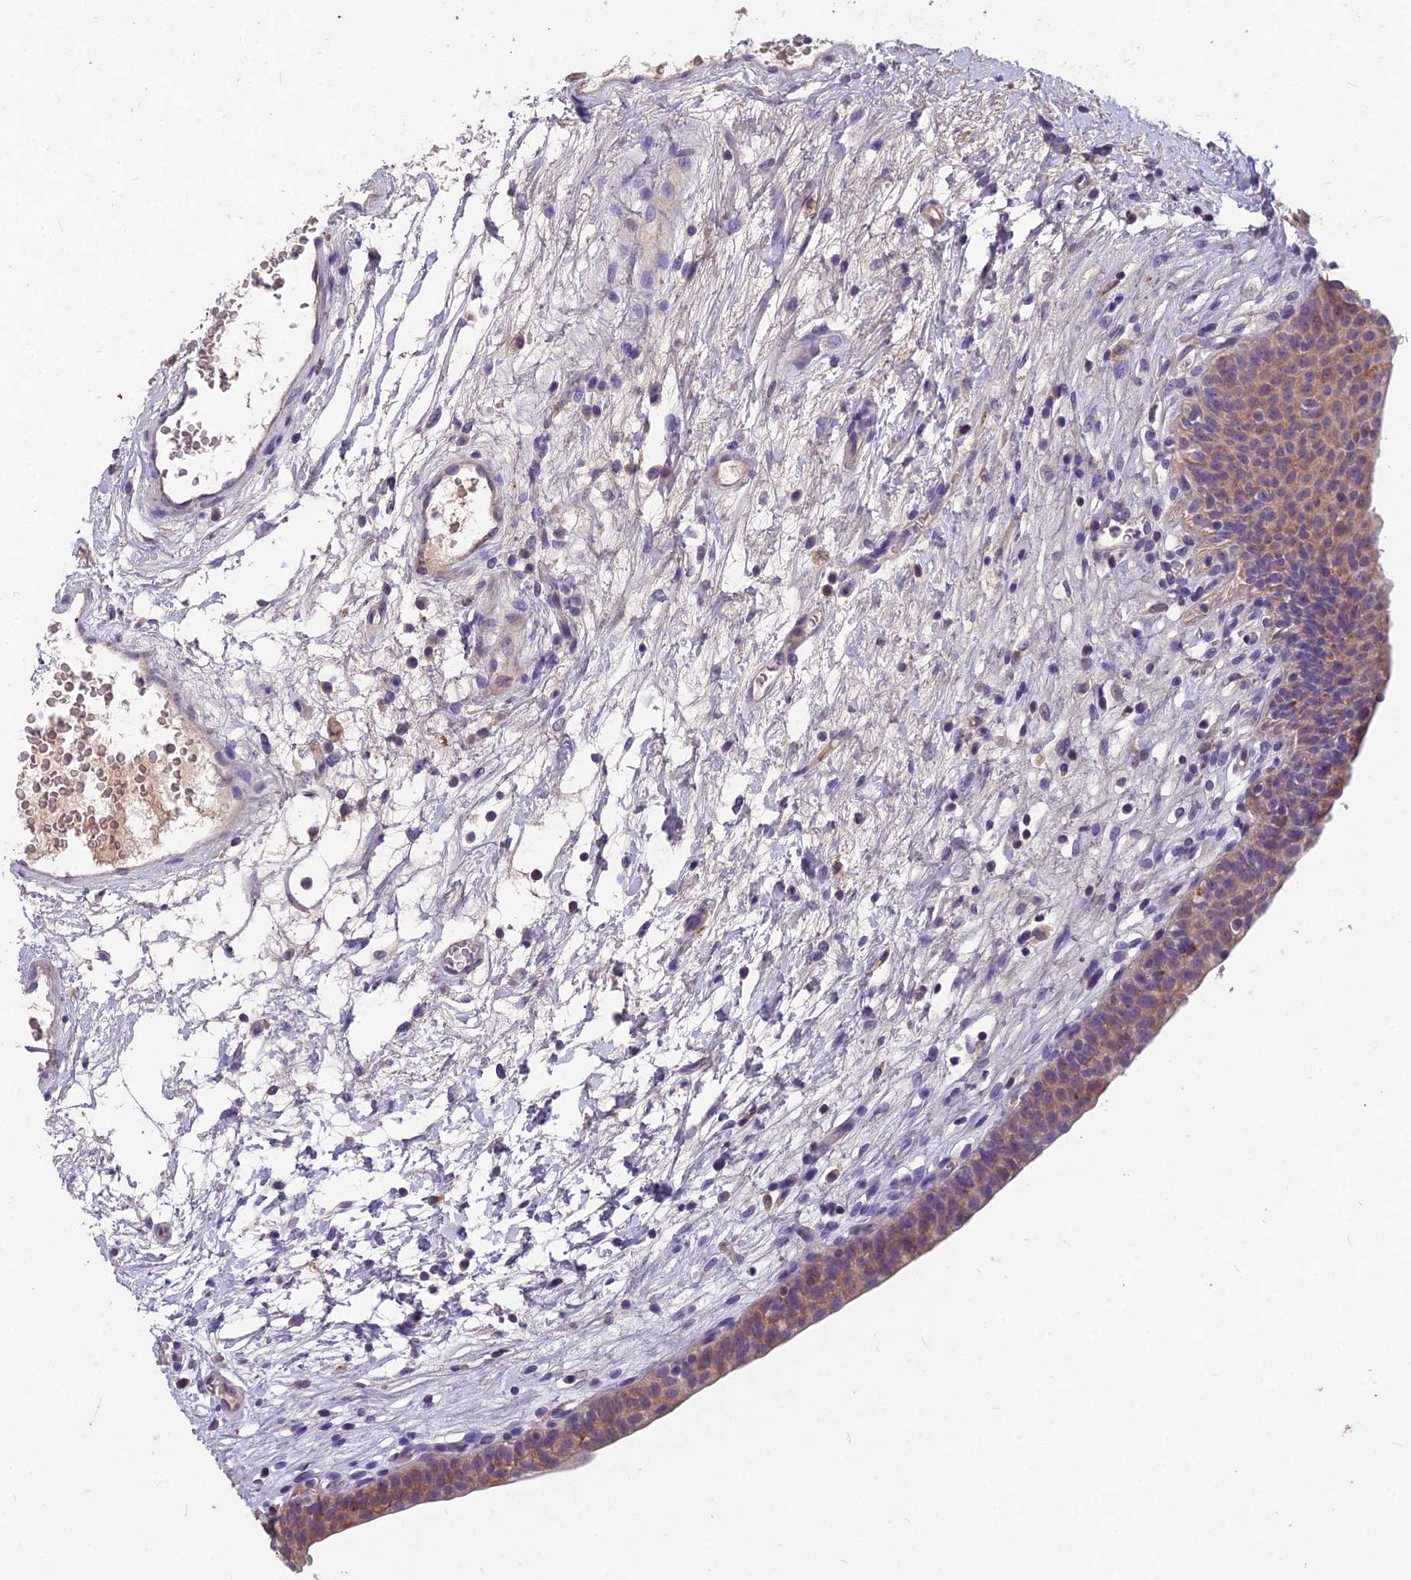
{"staining": {"intensity": "moderate", "quantity": ">75%", "location": "cytoplasmic/membranous"}, "tissue": "urinary bladder", "cell_type": "Urothelial cells", "image_type": "normal", "snomed": [{"axis": "morphology", "description": "Normal tissue, NOS"}, {"axis": "topography", "description": "Urinary bladder"}], "caption": "Approximately >75% of urothelial cells in unremarkable human urinary bladder demonstrate moderate cytoplasmic/membranous protein expression as visualized by brown immunohistochemical staining.", "gene": "CEACAM16", "patient": {"sex": "male", "age": 83}}